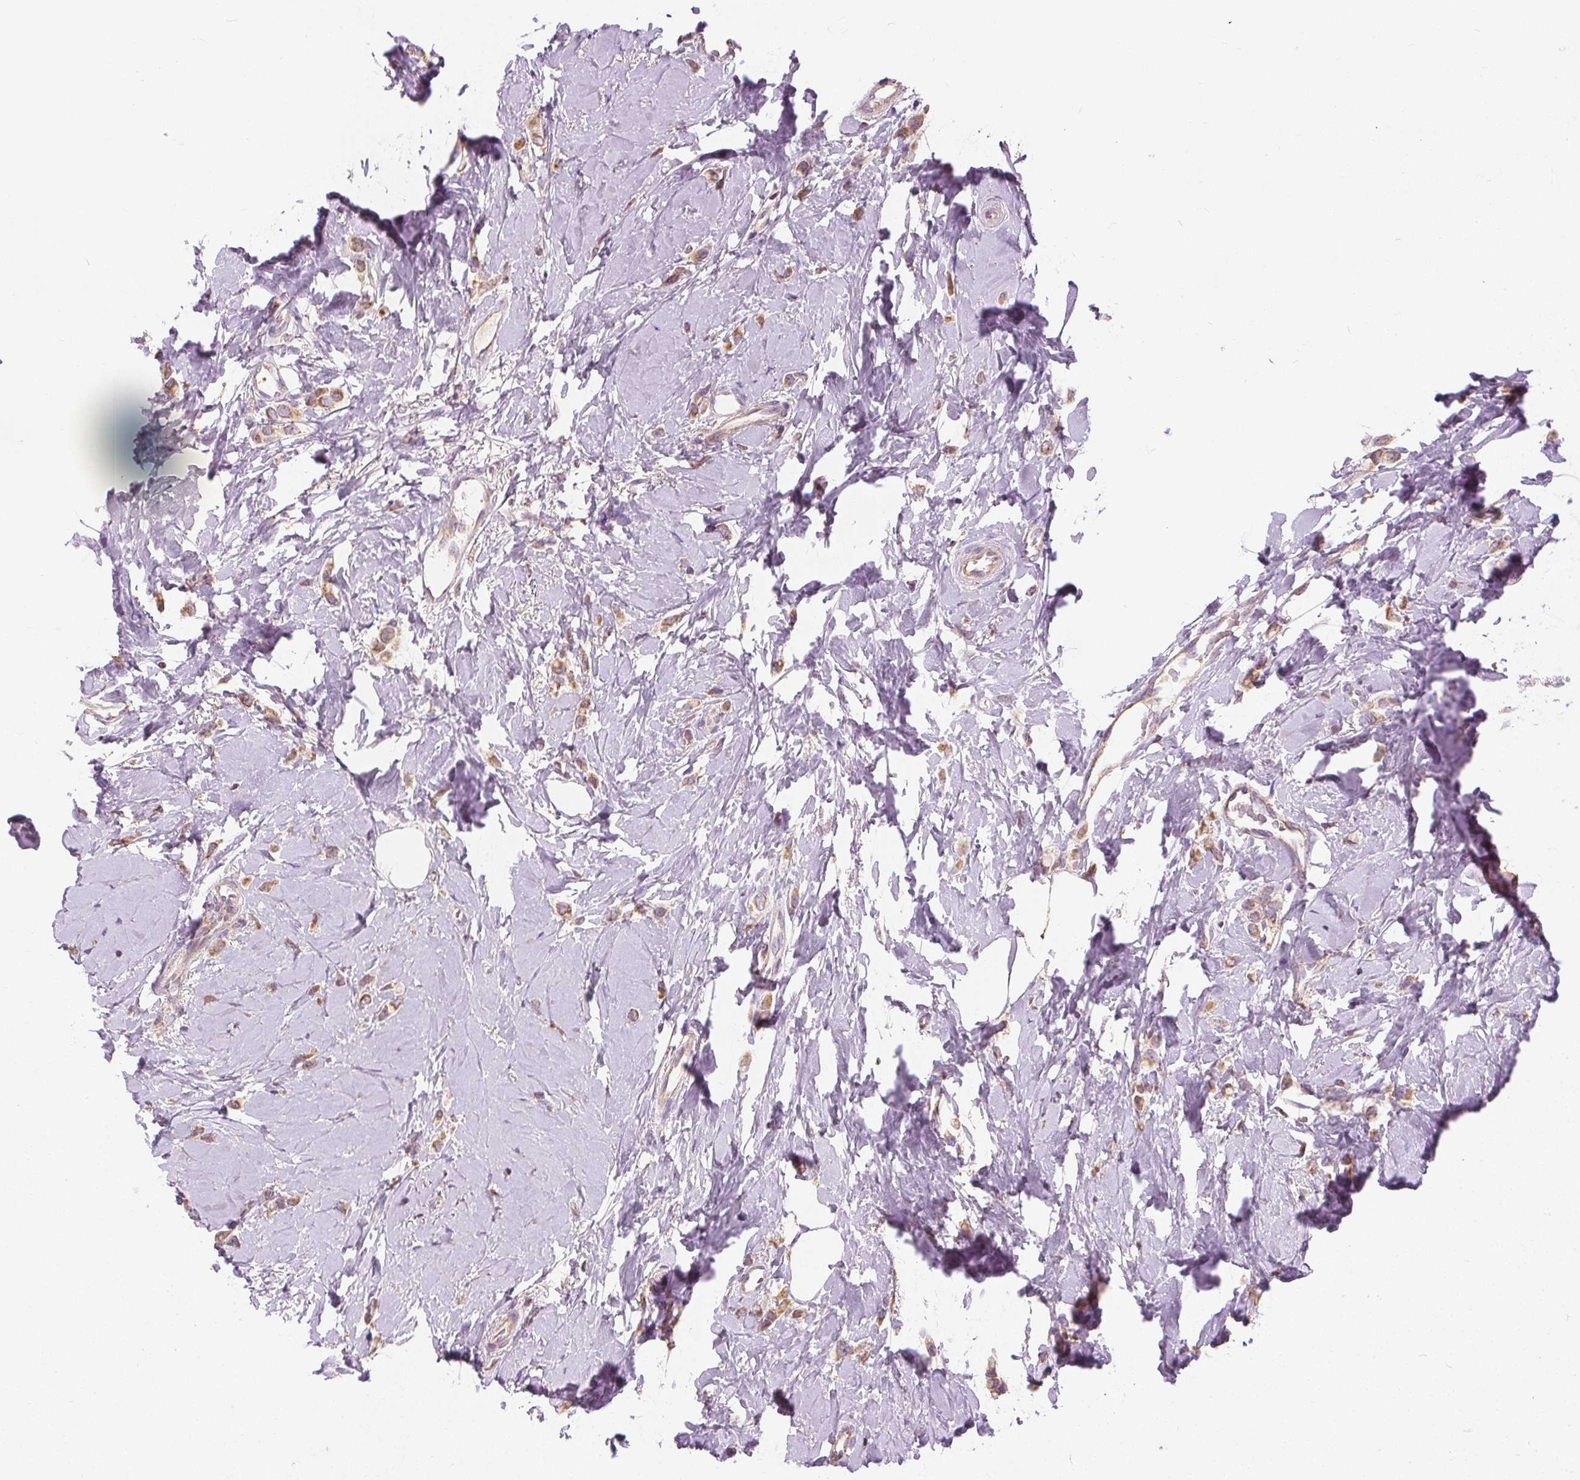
{"staining": {"intensity": "weak", "quantity": ">75%", "location": "cytoplasmic/membranous"}, "tissue": "breast cancer", "cell_type": "Tumor cells", "image_type": "cancer", "snomed": [{"axis": "morphology", "description": "Lobular carcinoma"}, {"axis": "topography", "description": "Breast"}], "caption": "A high-resolution histopathology image shows immunohistochemistry staining of breast cancer, which displays weak cytoplasmic/membranous staining in about >75% of tumor cells.", "gene": "RAB20", "patient": {"sex": "female", "age": 66}}